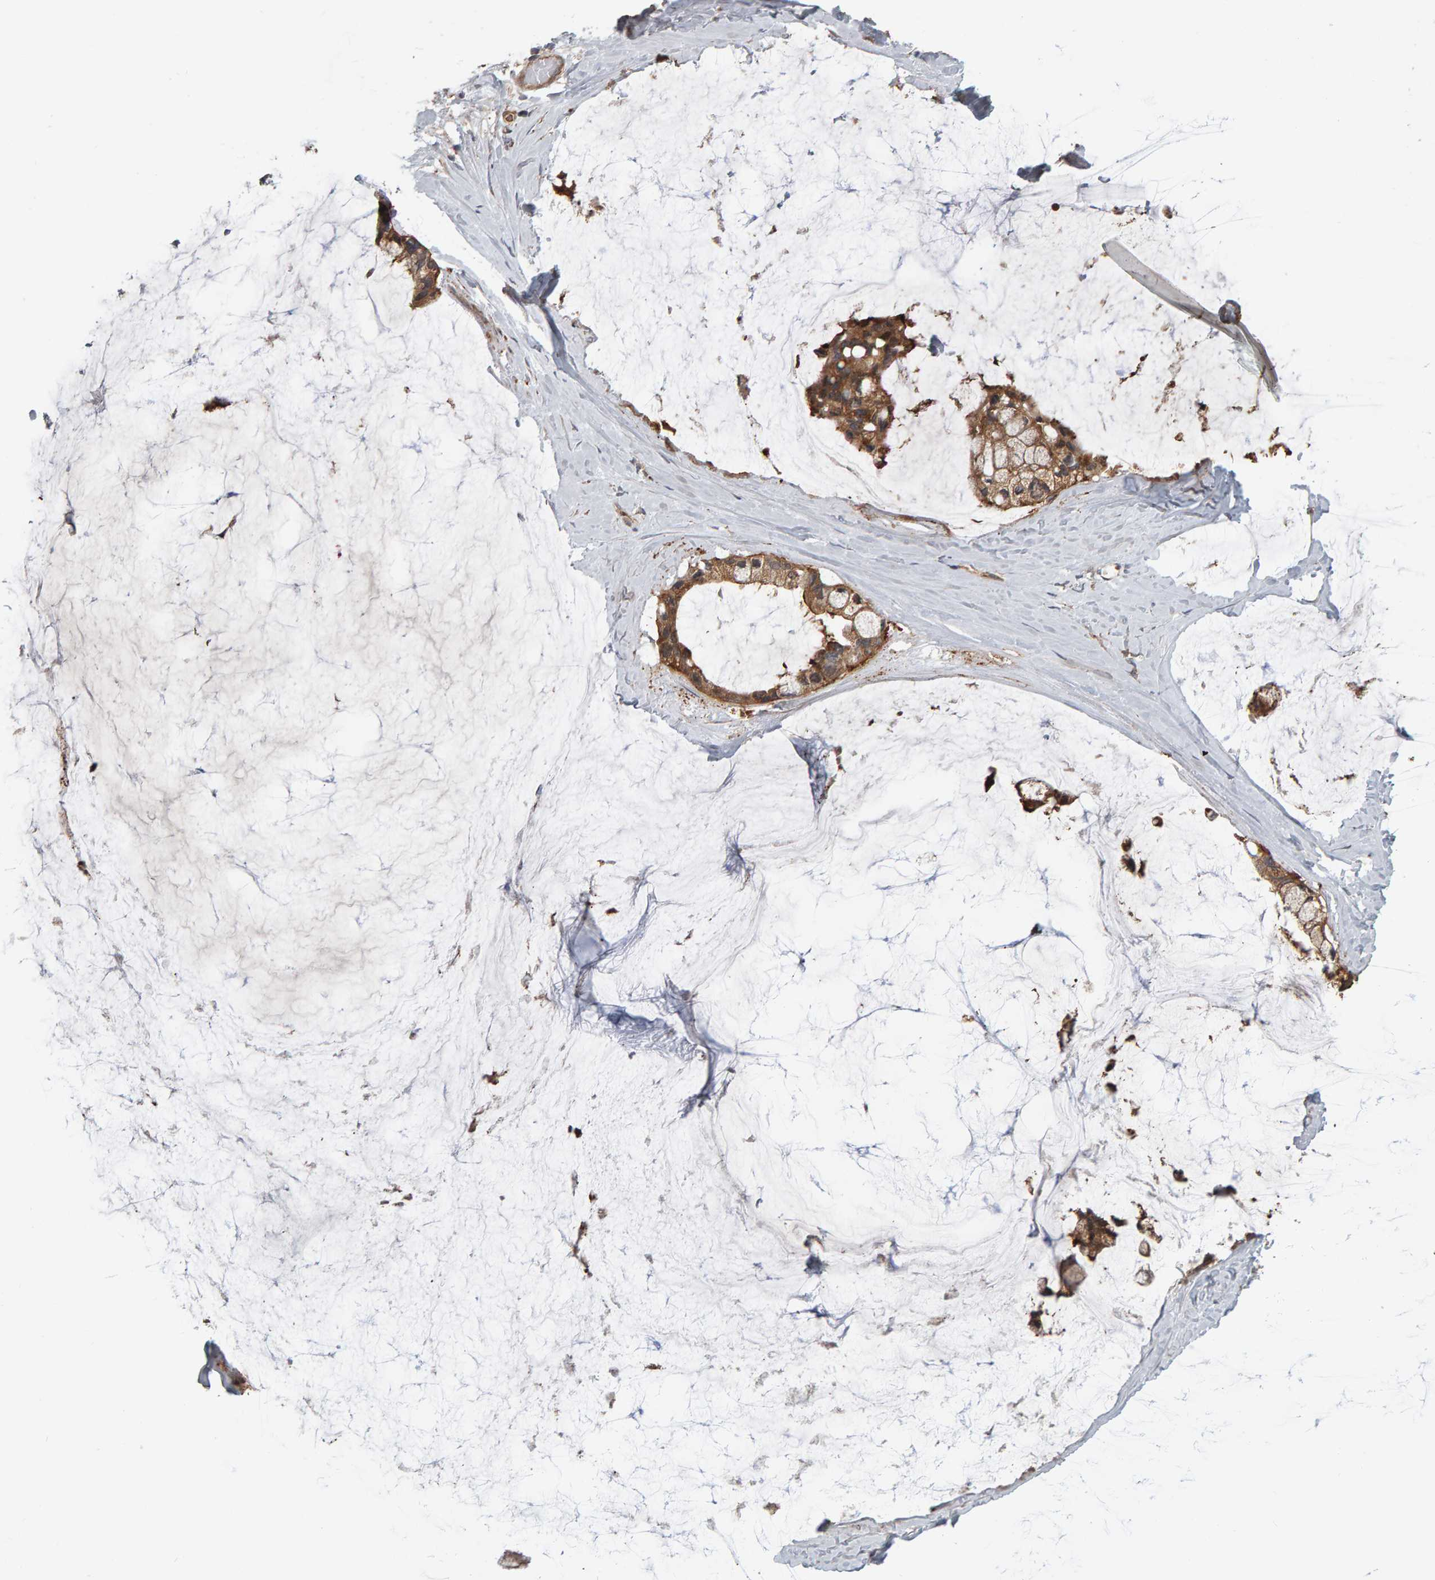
{"staining": {"intensity": "moderate", "quantity": ">75%", "location": "cytoplasmic/membranous"}, "tissue": "ovarian cancer", "cell_type": "Tumor cells", "image_type": "cancer", "snomed": [{"axis": "morphology", "description": "Cystadenocarcinoma, mucinous, NOS"}, {"axis": "topography", "description": "Ovary"}], "caption": "IHC staining of mucinous cystadenocarcinoma (ovarian), which shows medium levels of moderate cytoplasmic/membranous staining in about >75% of tumor cells indicating moderate cytoplasmic/membranous protein positivity. The staining was performed using DAB (3,3'-diaminobenzidine) (brown) for protein detection and nuclei were counterstained in hematoxylin (blue).", "gene": "C9orf72", "patient": {"sex": "female", "age": 39}}